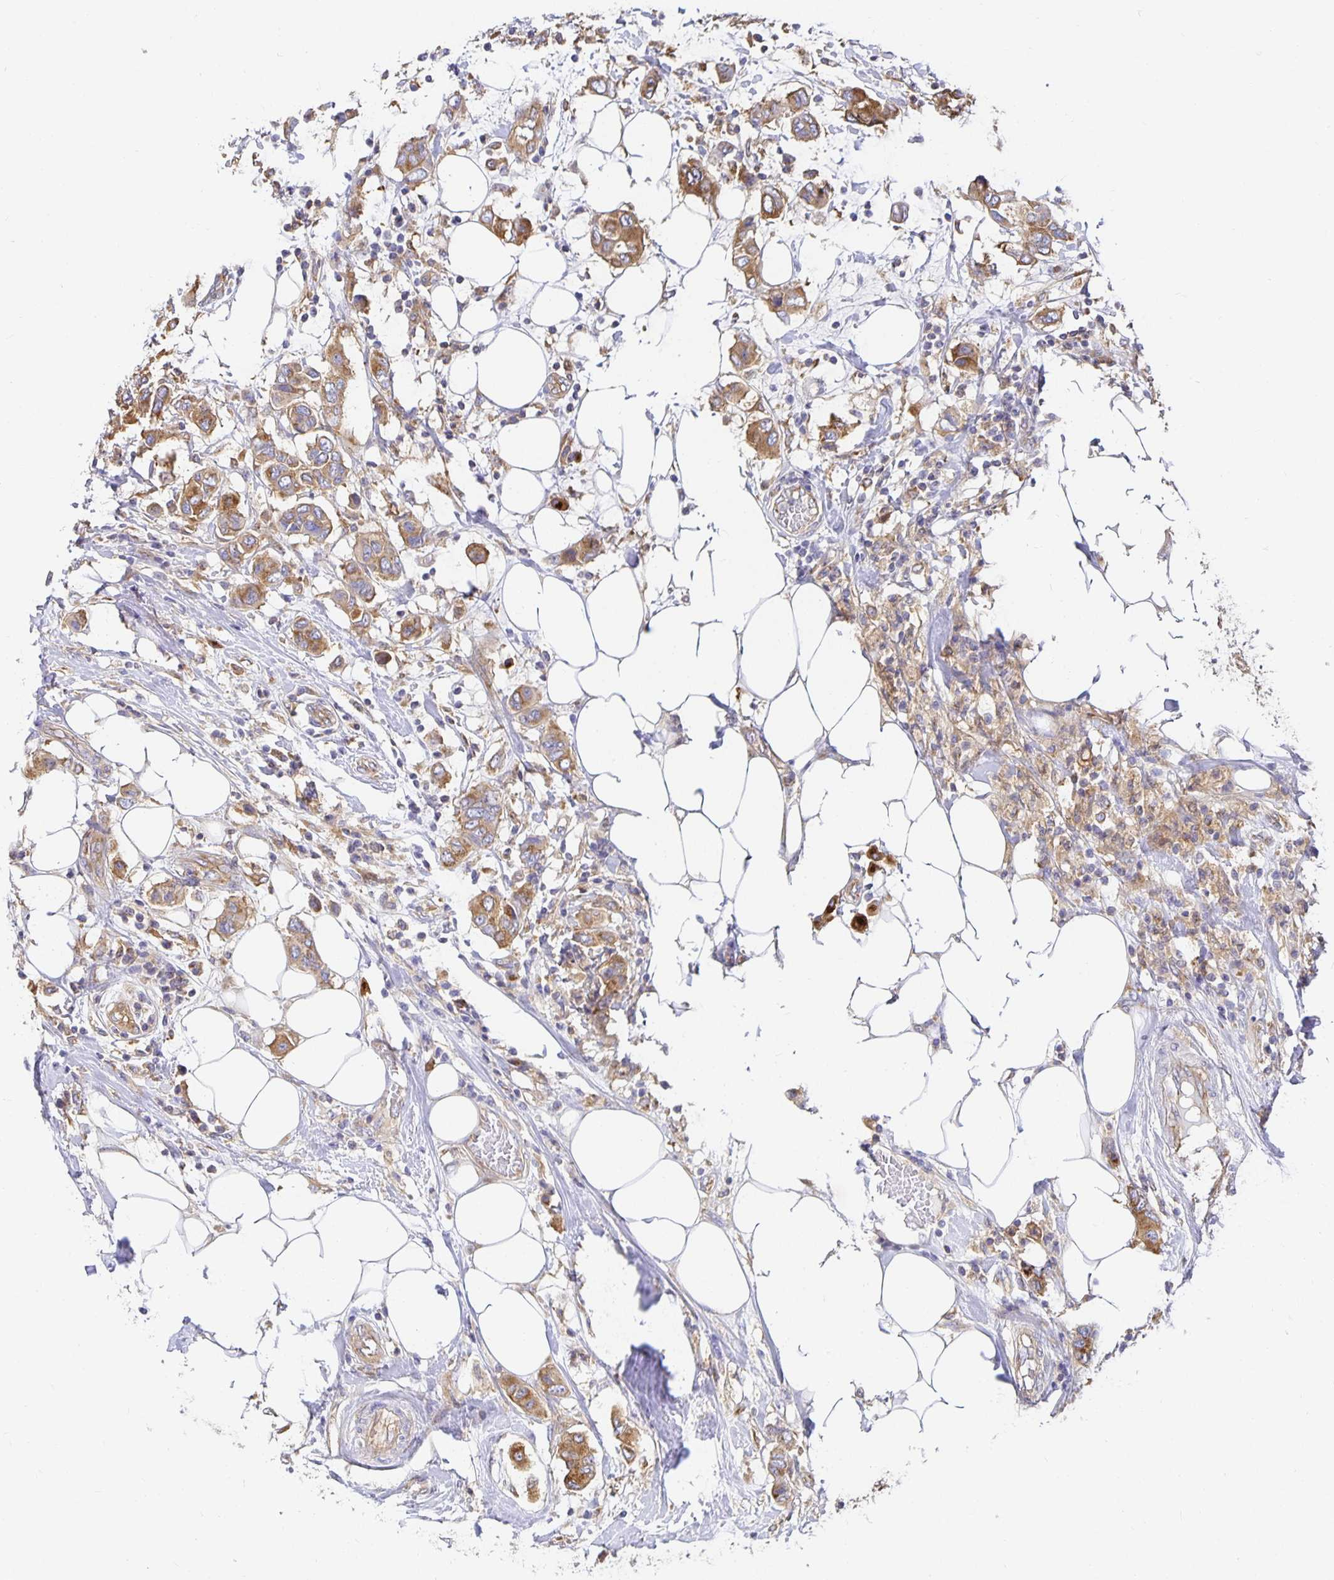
{"staining": {"intensity": "moderate", "quantity": ">75%", "location": "cytoplasmic/membranous"}, "tissue": "breast cancer", "cell_type": "Tumor cells", "image_type": "cancer", "snomed": [{"axis": "morphology", "description": "Lobular carcinoma"}, {"axis": "topography", "description": "Breast"}], "caption": "DAB immunohistochemical staining of breast cancer exhibits moderate cytoplasmic/membranous protein staining in about >75% of tumor cells.", "gene": "USO1", "patient": {"sex": "female", "age": 51}}